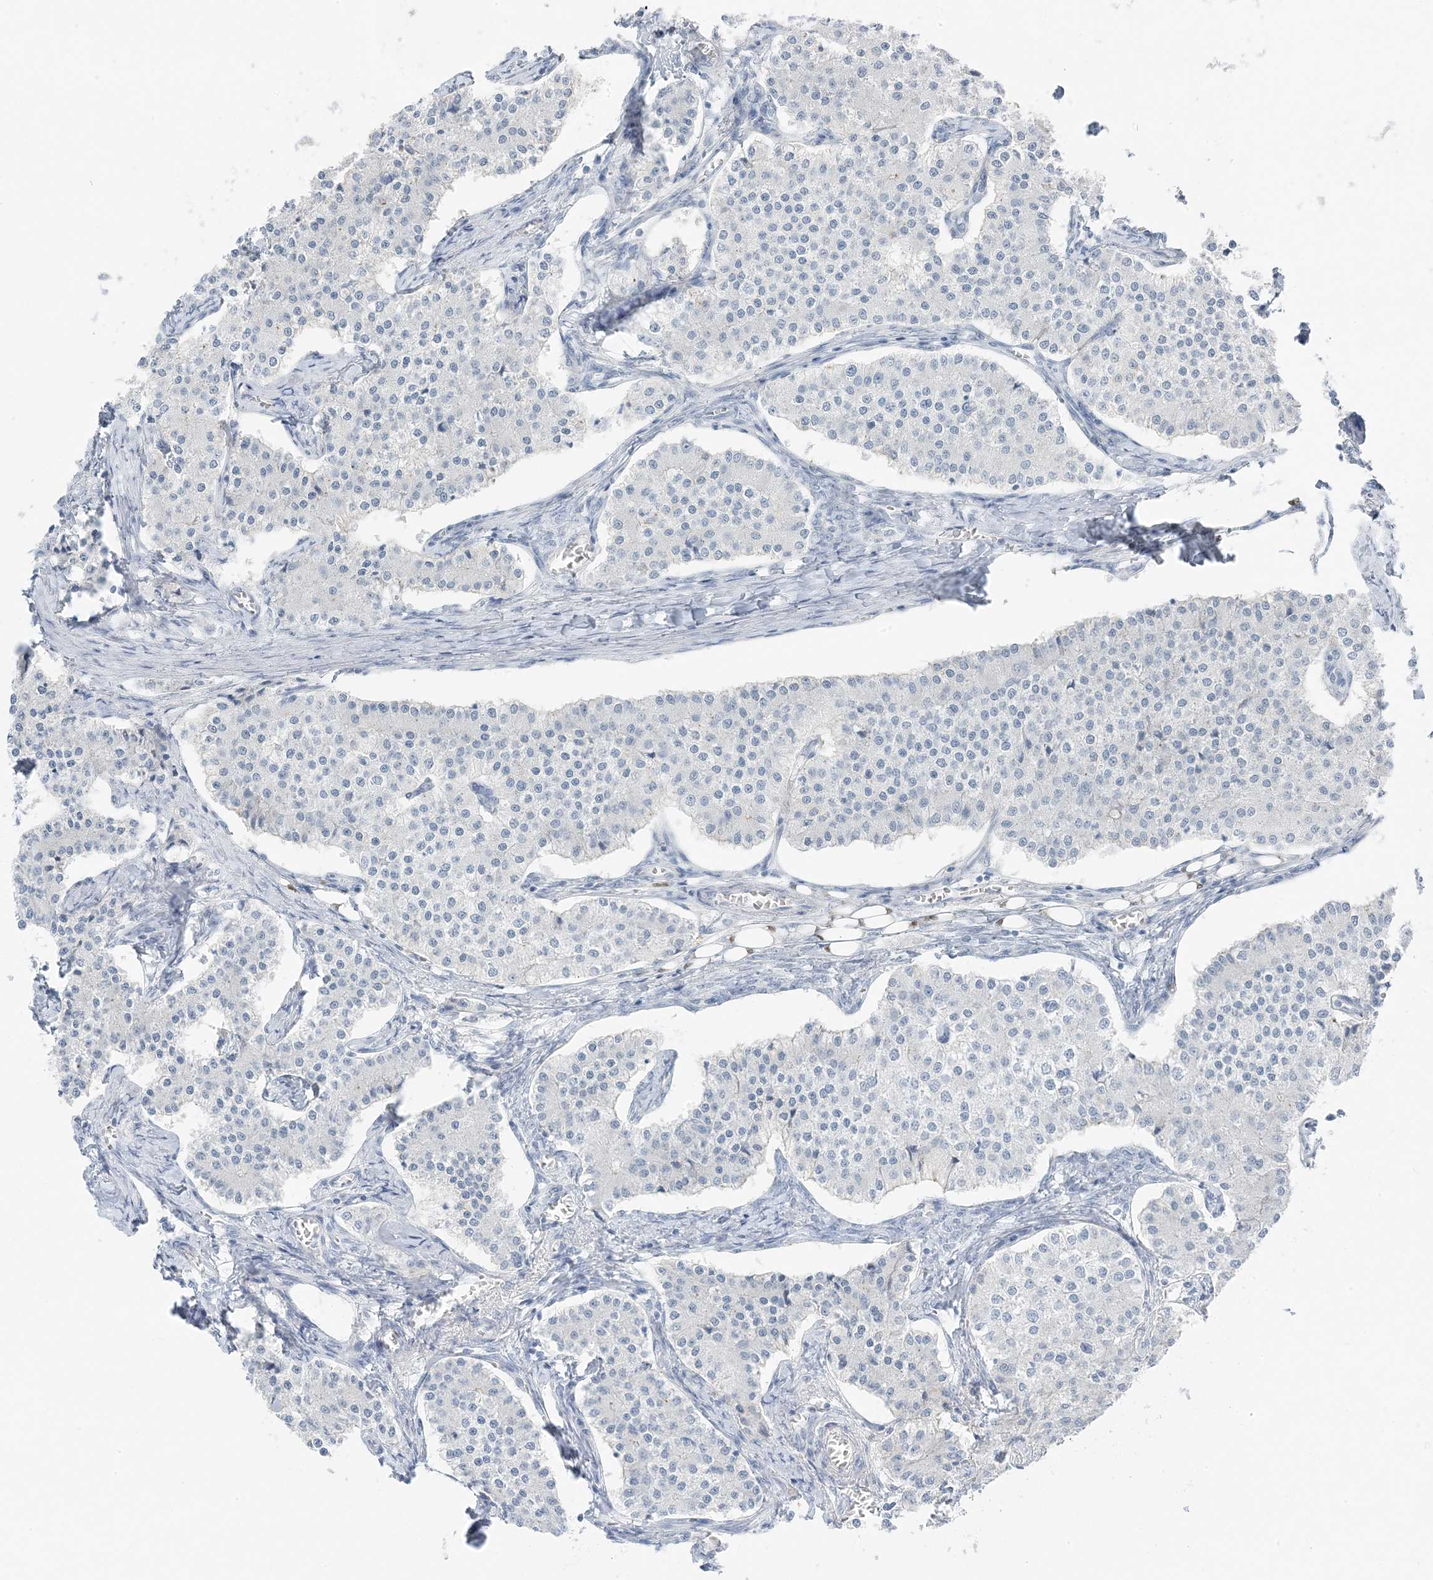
{"staining": {"intensity": "negative", "quantity": "none", "location": "none"}, "tissue": "carcinoid", "cell_type": "Tumor cells", "image_type": "cancer", "snomed": [{"axis": "morphology", "description": "Carcinoid, malignant, NOS"}, {"axis": "topography", "description": "Colon"}], "caption": "An immunohistochemistry micrograph of malignant carcinoid is shown. There is no staining in tumor cells of malignant carcinoid.", "gene": "ZFP64", "patient": {"sex": "female", "age": 52}}